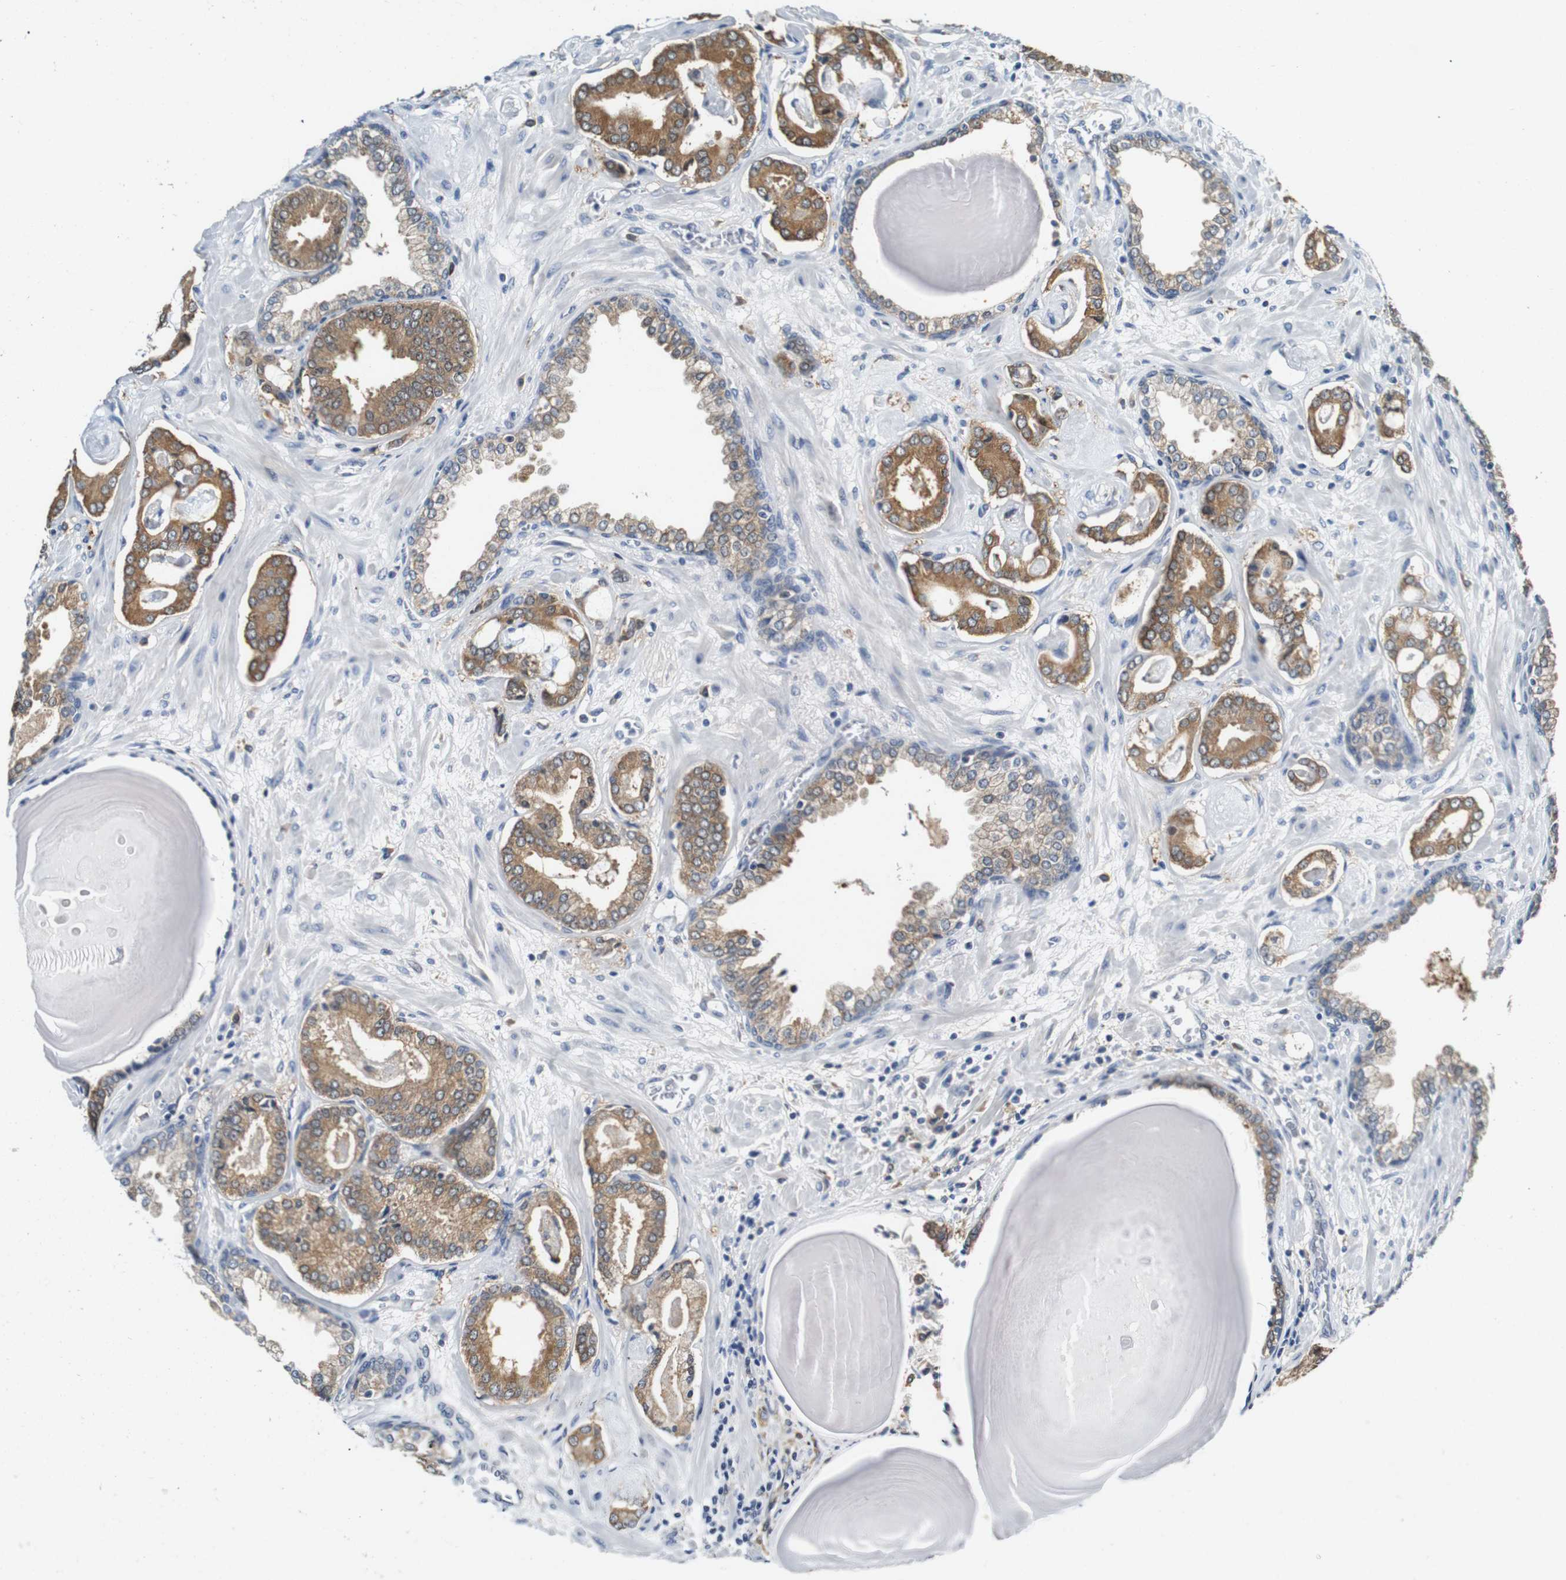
{"staining": {"intensity": "moderate", "quantity": ">75%", "location": "cytoplasmic/membranous"}, "tissue": "prostate cancer", "cell_type": "Tumor cells", "image_type": "cancer", "snomed": [{"axis": "morphology", "description": "Adenocarcinoma, Low grade"}, {"axis": "topography", "description": "Prostate"}], "caption": "This is a histology image of IHC staining of adenocarcinoma (low-grade) (prostate), which shows moderate positivity in the cytoplasmic/membranous of tumor cells.", "gene": "NEBL", "patient": {"sex": "male", "age": 53}}